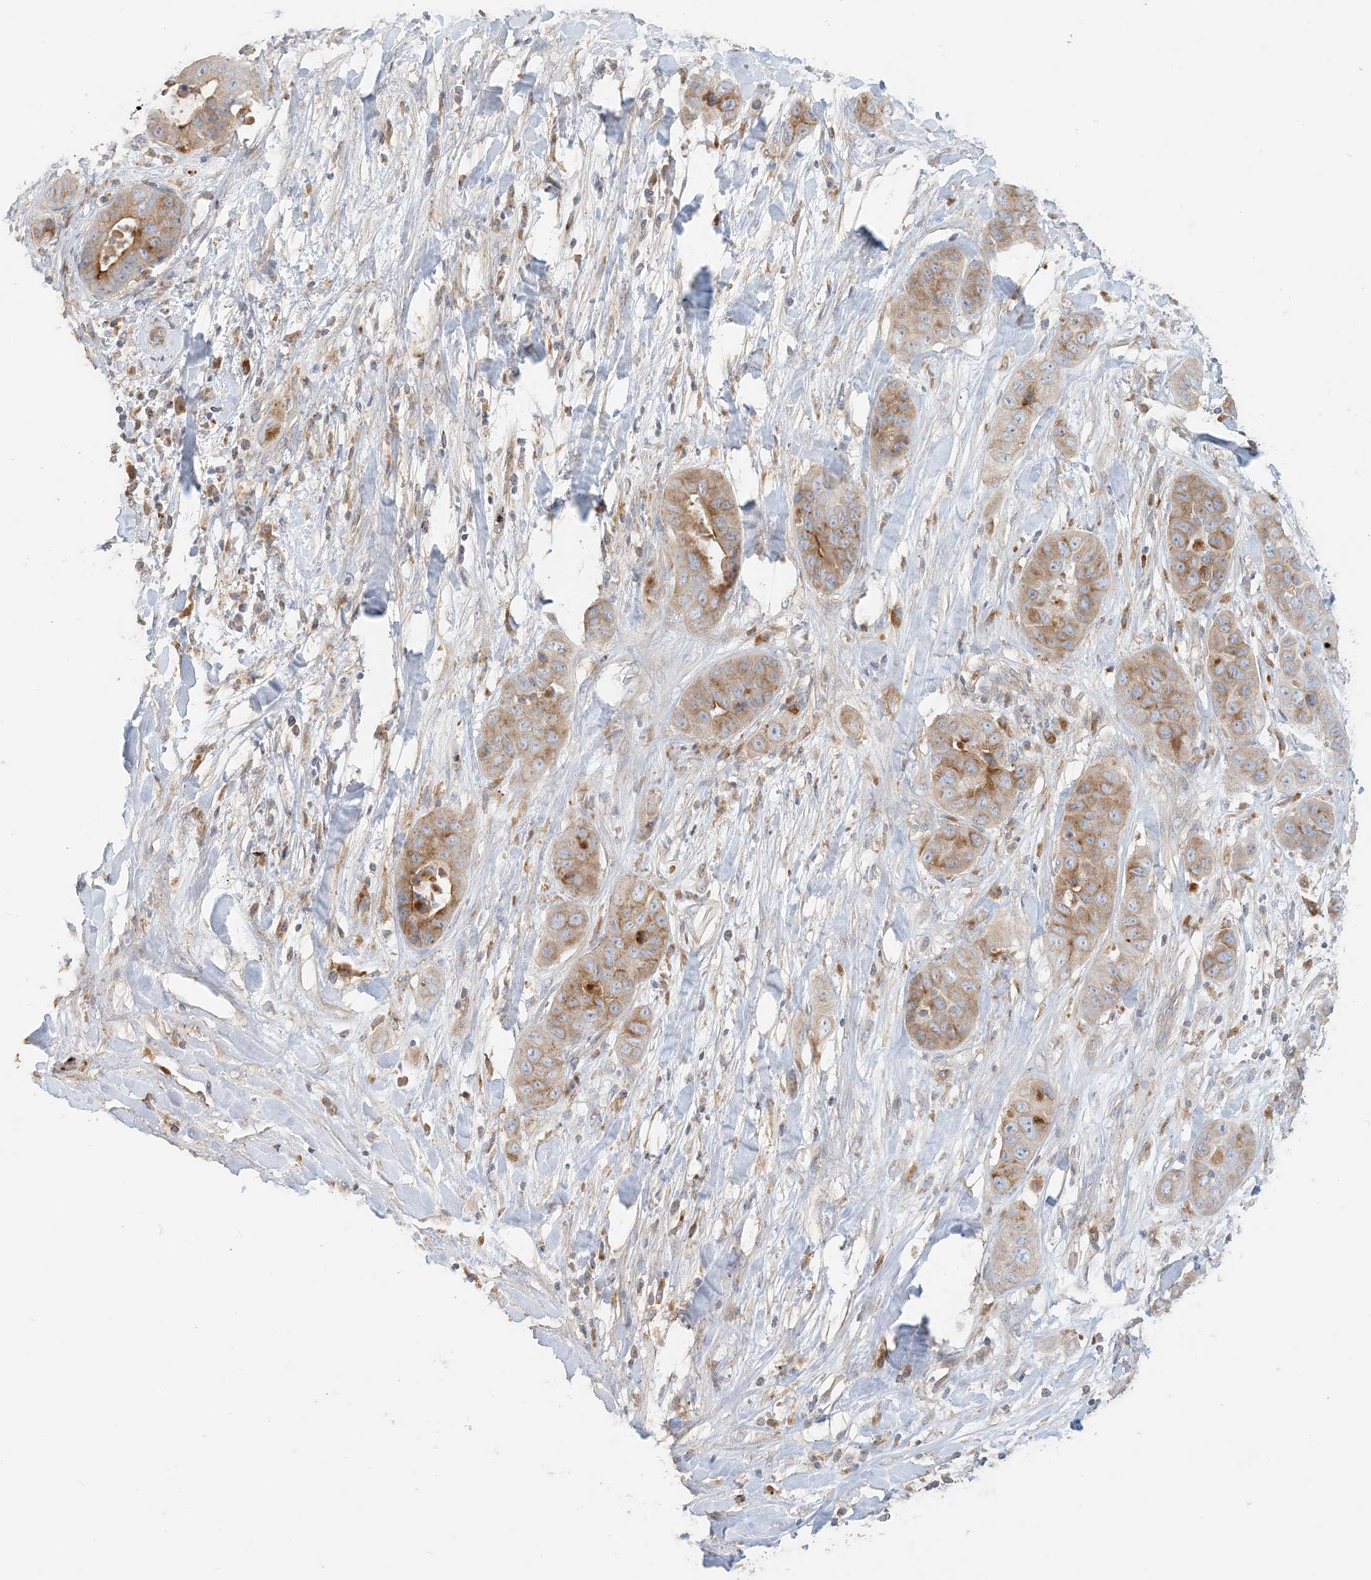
{"staining": {"intensity": "moderate", "quantity": ">75%", "location": "cytoplasmic/membranous"}, "tissue": "liver cancer", "cell_type": "Tumor cells", "image_type": "cancer", "snomed": [{"axis": "morphology", "description": "Cholangiocarcinoma"}, {"axis": "topography", "description": "Liver"}], "caption": "IHC micrograph of cholangiocarcinoma (liver) stained for a protein (brown), which exhibits medium levels of moderate cytoplasmic/membranous expression in about >75% of tumor cells.", "gene": "SPPL2A", "patient": {"sex": "female", "age": 52}}